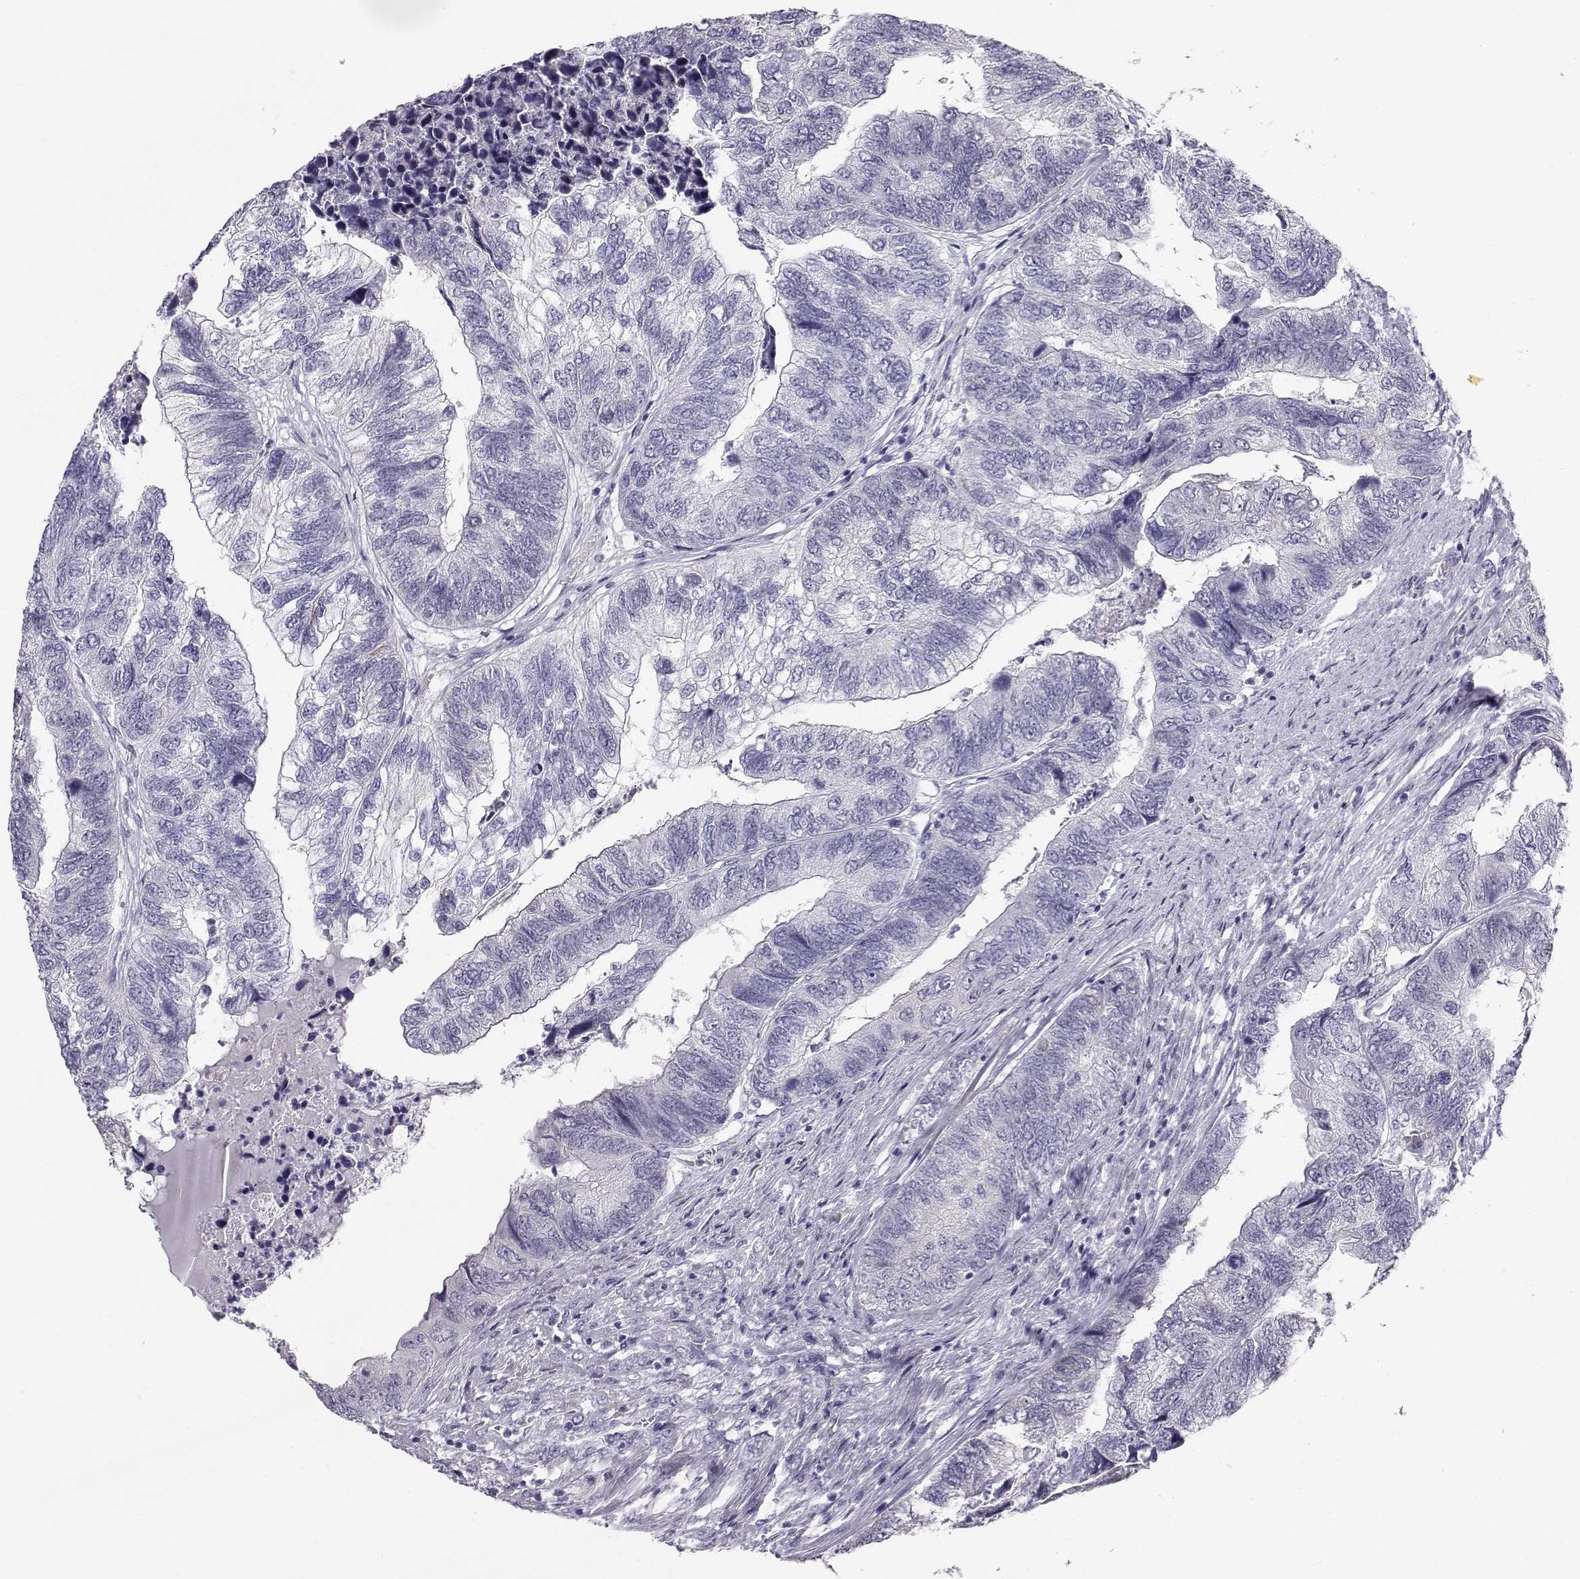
{"staining": {"intensity": "negative", "quantity": "none", "location": "none"}, "tissue": "colorectal cancer", "cell_type": "Tumor cells", "image_type": "cancer", "snomed": [{"axis": "morphology", "description": "Adenocarcinoma, NOS"}, {"axis": "topography", "description": "Colon"}], "caption": "This is an immunohistochemistry histopathology image of human colorectal adenocarcinoma. There is no positivity in tumor cells.", "gene": "RNASE12", "patient": {"sex": "female", "age": 67}}